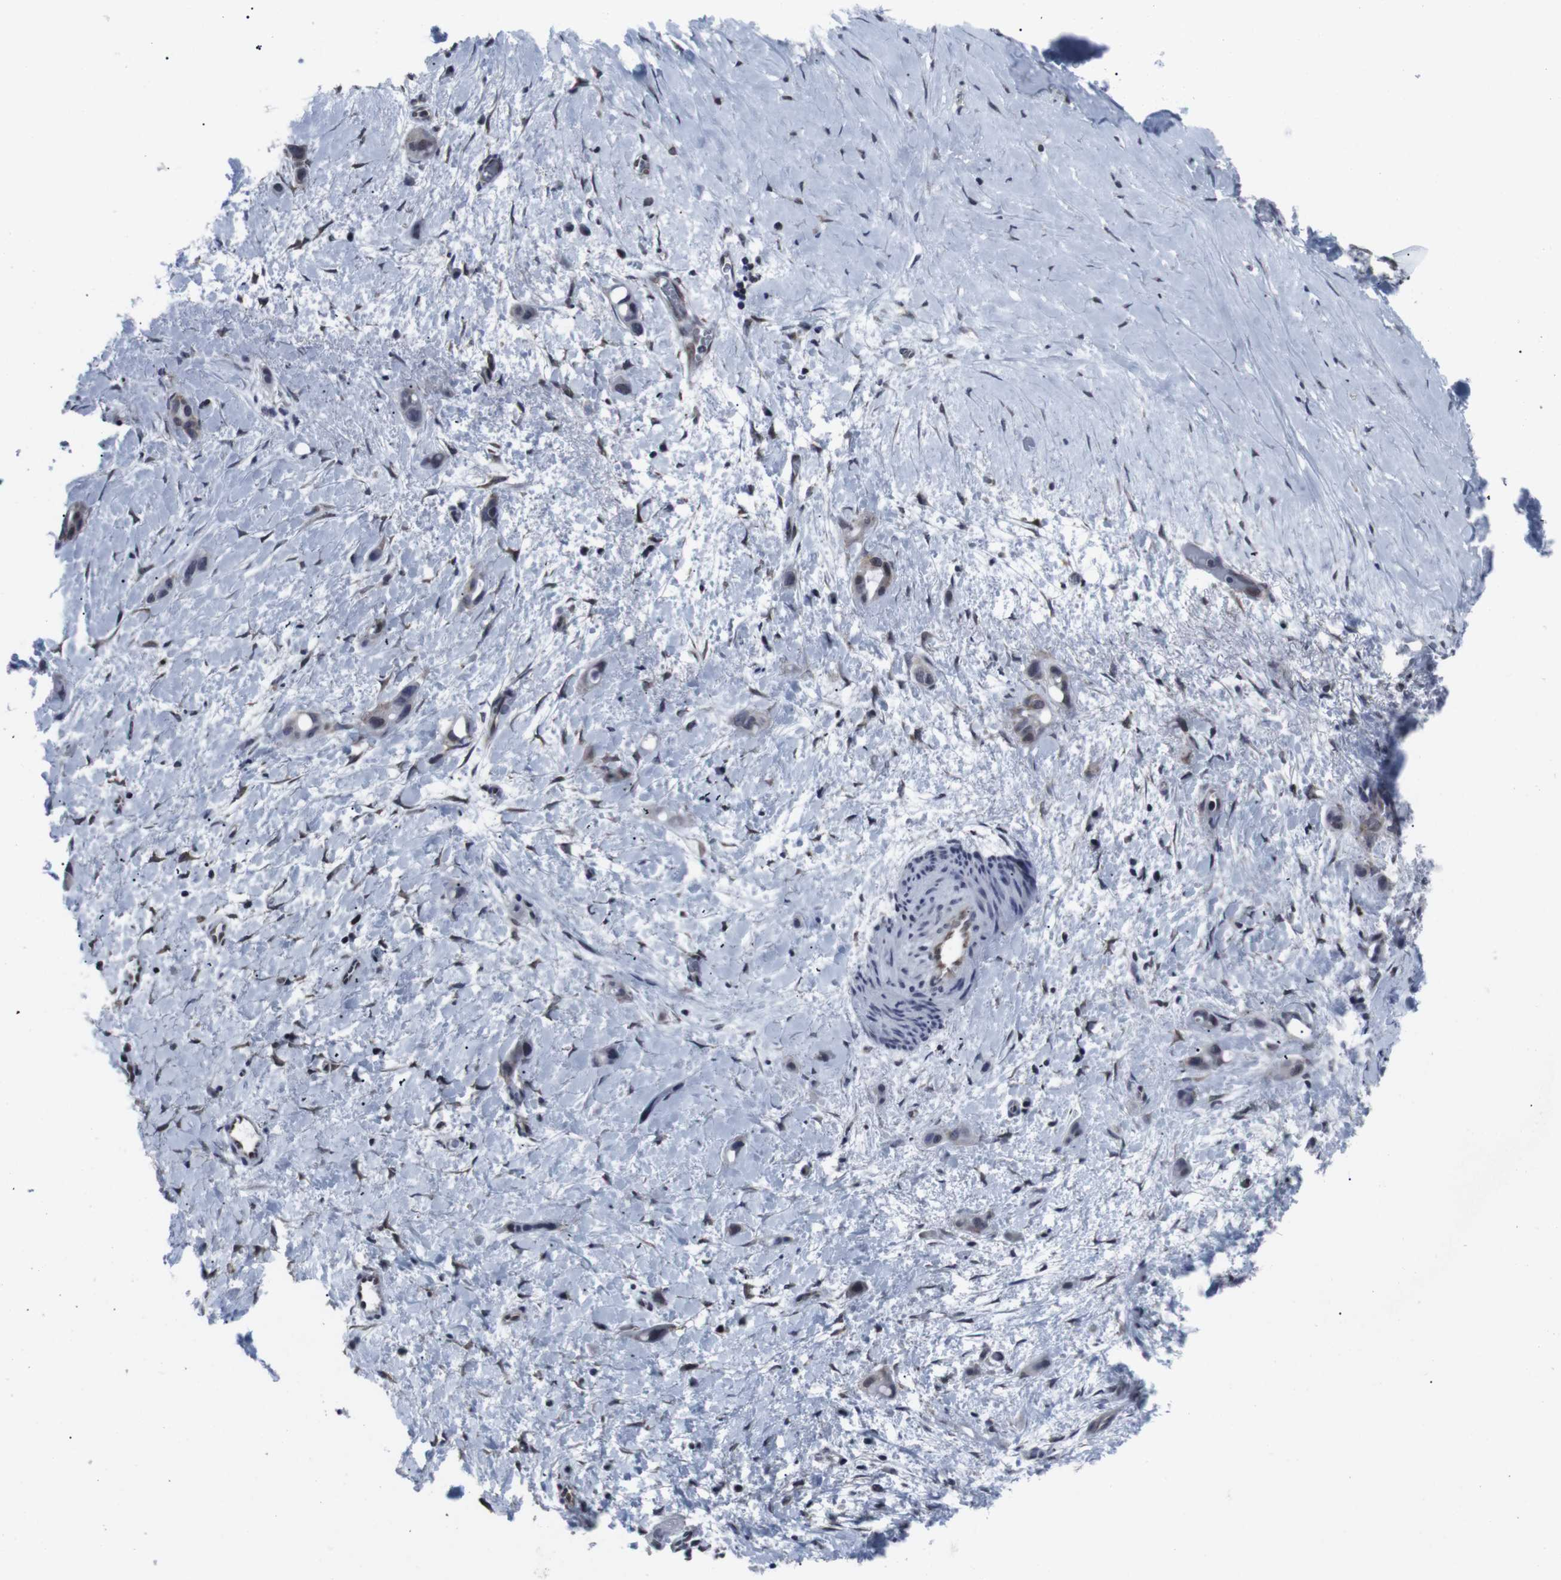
{"staining": {"intensity": "moderate", "quantity": "25%-75%", "location": "cytoplasmic/membranous,nuclear"}, "tissue": "liver cancer", "cell_type": "Tumor cells", "image_type": "cancer", "snomed": [{"axis": "morphology", "description": "Cholangiocarcinoma"}, {"axis": "topography", "description": "Liver"}], "caption": "Tumor cells show medium levels of moderate cytoplasmic/membranous and nuclear positivity in about 25%-75% of cells in human liver cholangiocarcinoma. Nuclei are stained in blue.", "gene": "GEMIN2", "patient": {"sex": "female", "age": 65}}